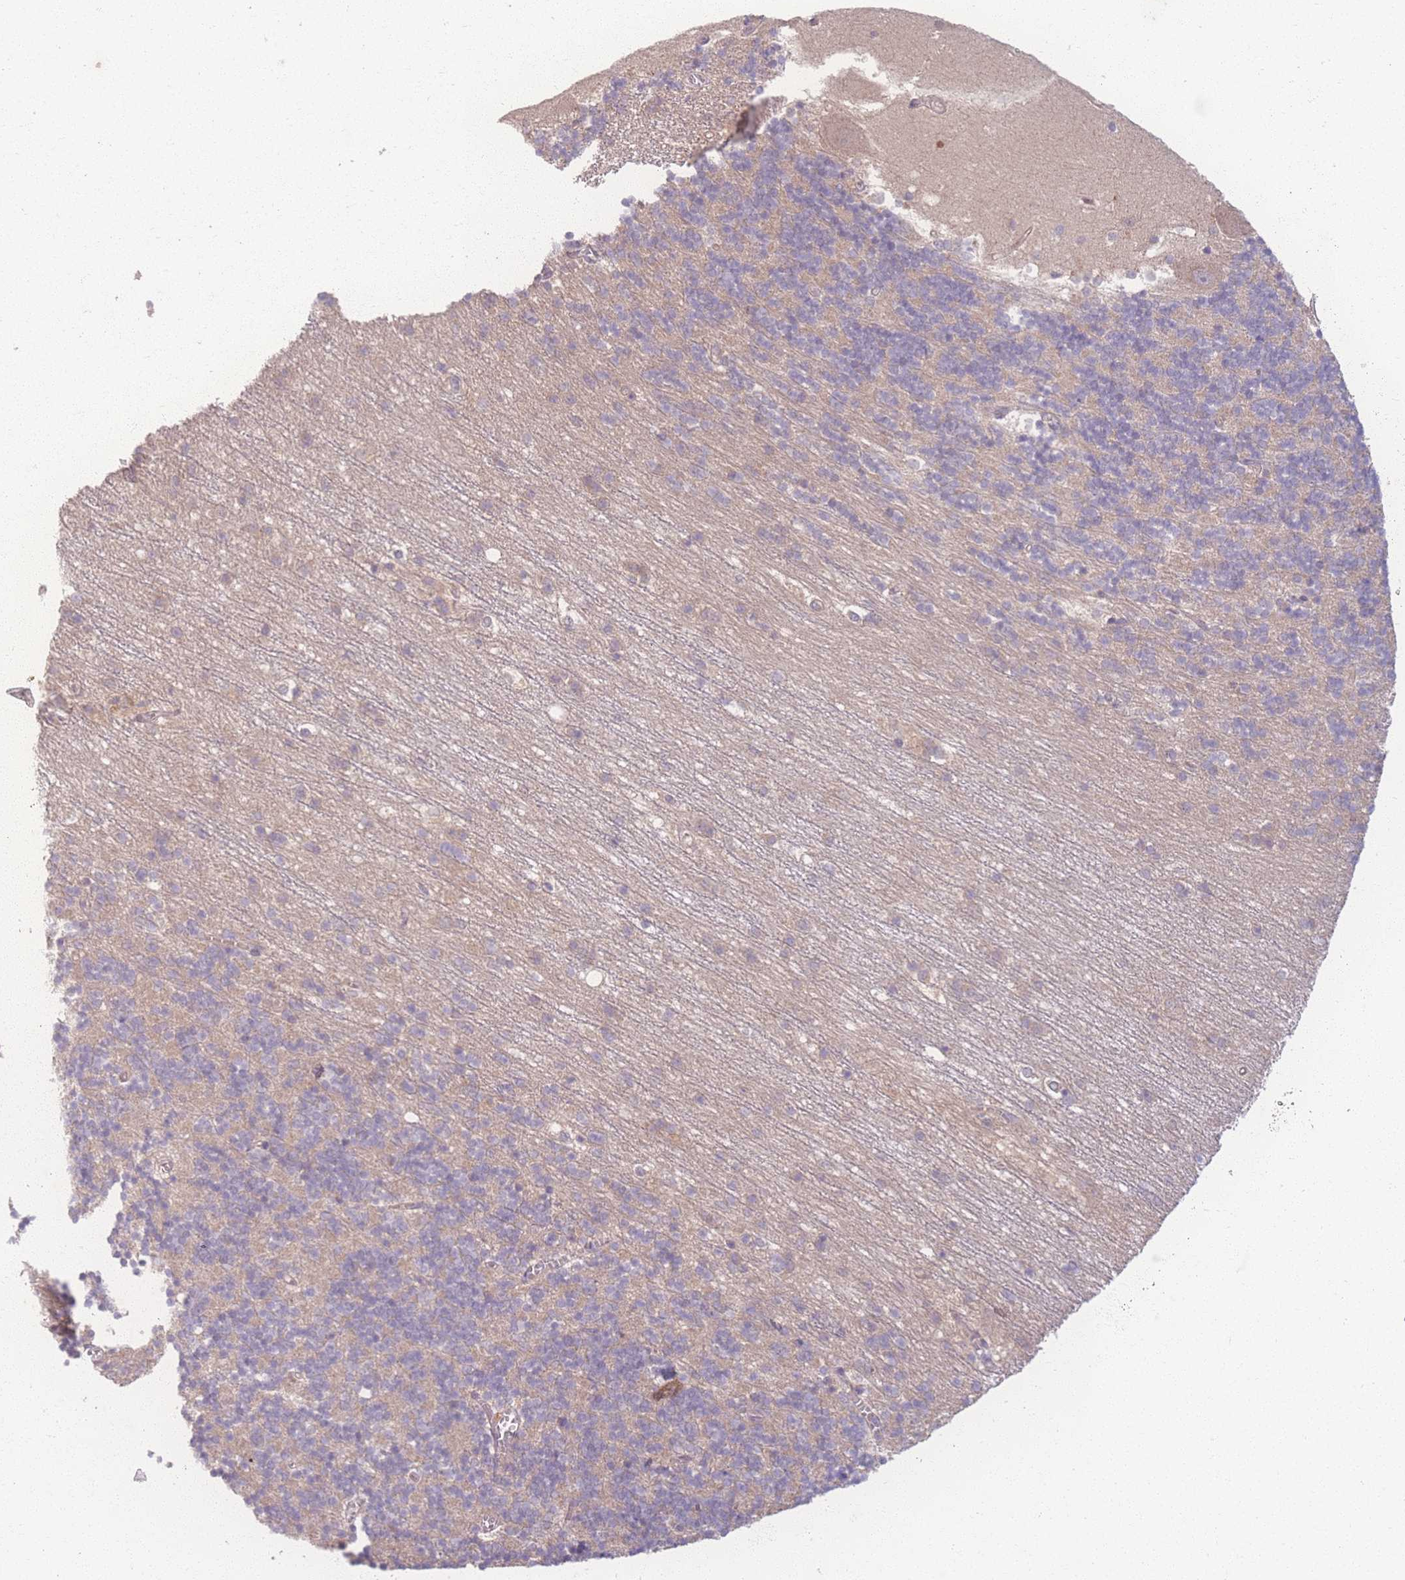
{"staining": {"intensity": "weak", "quantity": "25%-75%", "location": "cytoplasmic/membranous"}, "tissue": "cerebellum", "cell_type": "Cells in granular layer", "image_type": "normal", "snomed": [{"axis": "morphology", "description": "Normal tissue, NOS"}, {"axis": "topography", "description": "Cerebellum"}], "caption": "Cerebellum stained with DAB IHC demonstrates low levels of weak cytoplasmic/membranous expression in approximately 25%-75% of cells in granular layer.", "gene": "INSR", "patient": {"sex": "male", "age": 54}}